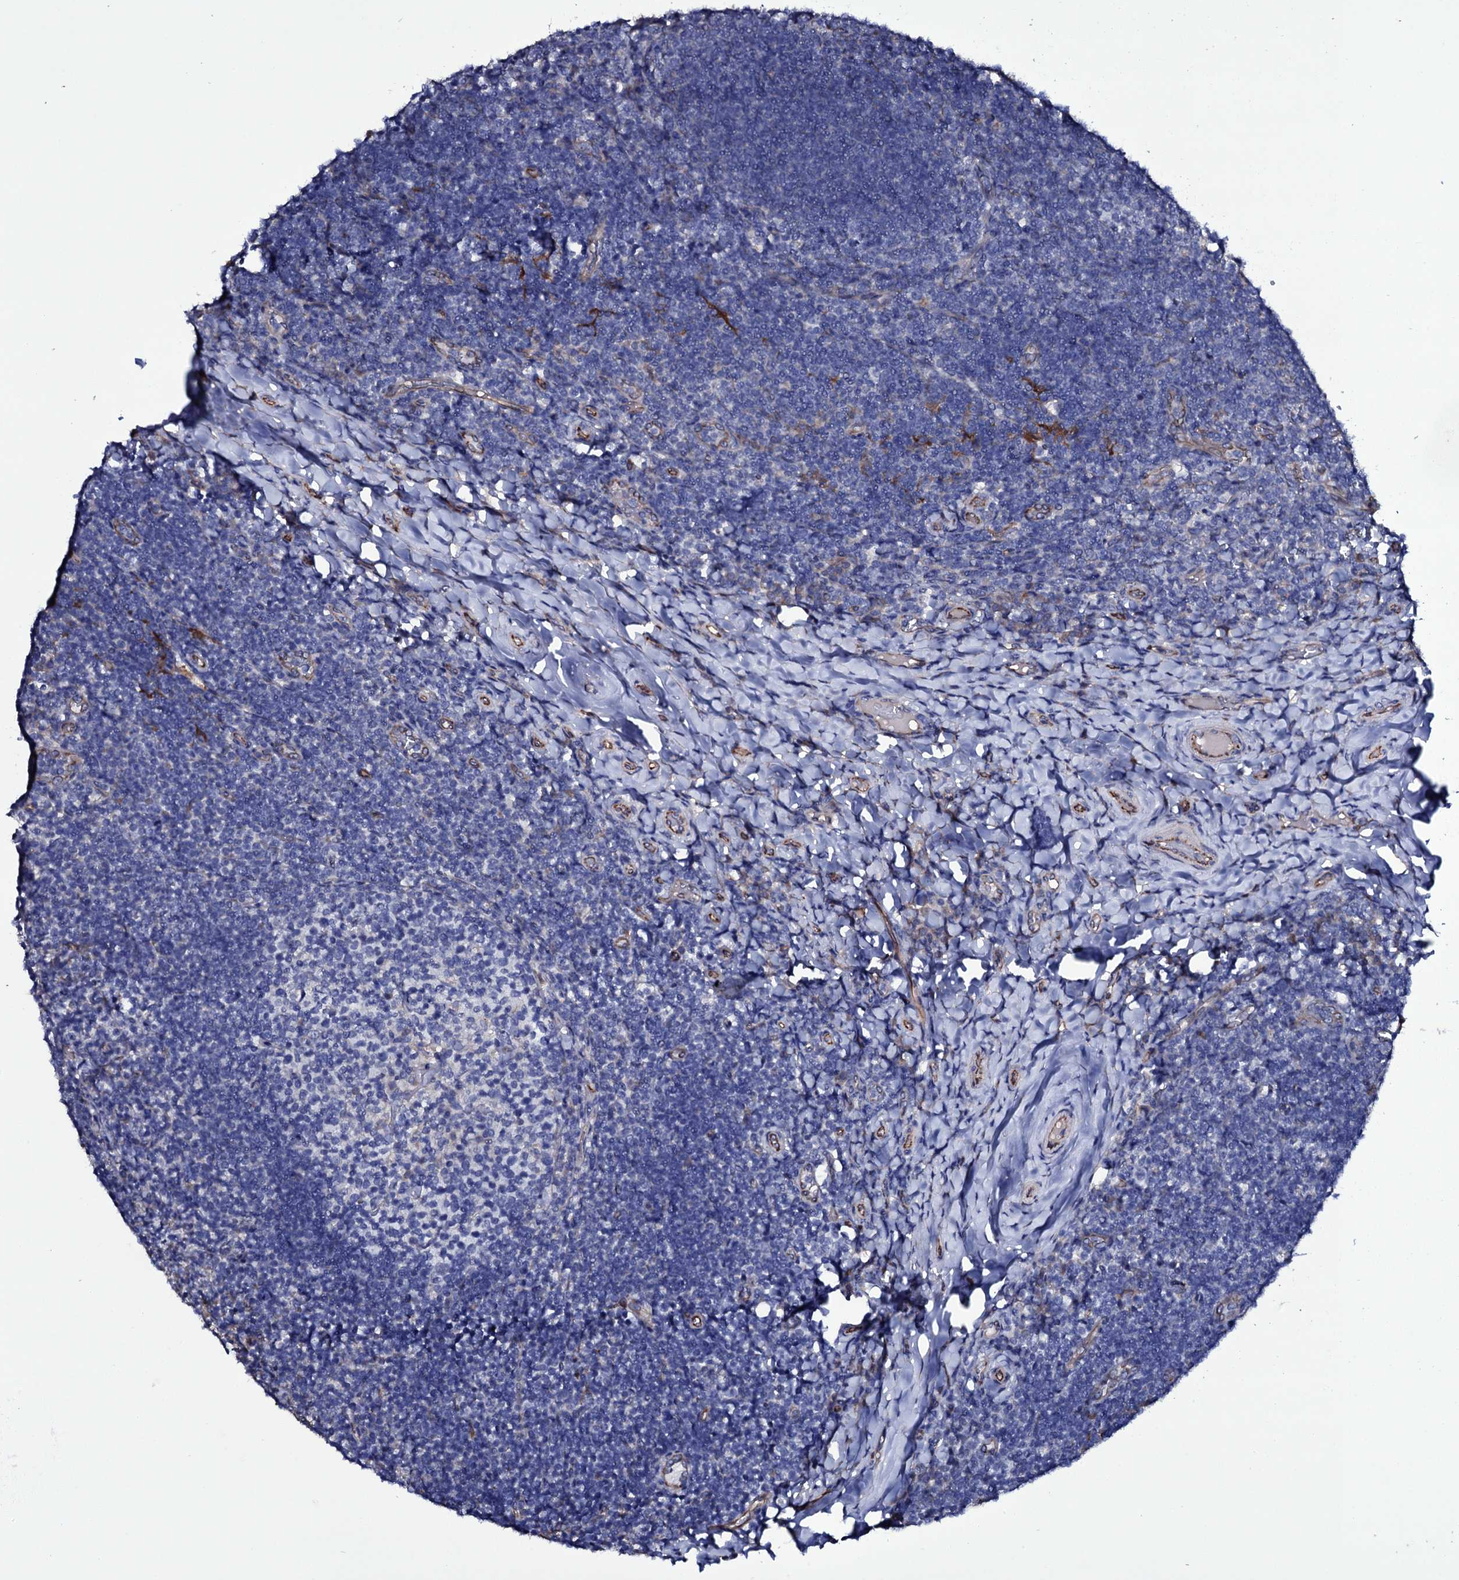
{"staining": {"intensity": "negative", "quantity": "none", "location": "none"}, "tissue": "tonsil", "cell_type": "Germinal center cells", "image_type": "normal", "snomed": [{"axis": "morphology", "description": "Normal tissue, NOS"}, {"axis": "topography", "description": "Tonsil"}], "caption": "Normal tonsil was stained to show a protein in brown. There is no significant expression in germinal center cells. (DAB immunohistochemistry with hematoxylin counter stain).", "gene": "BCL2L14", "patient": {"sex": "female", "age": 10}}